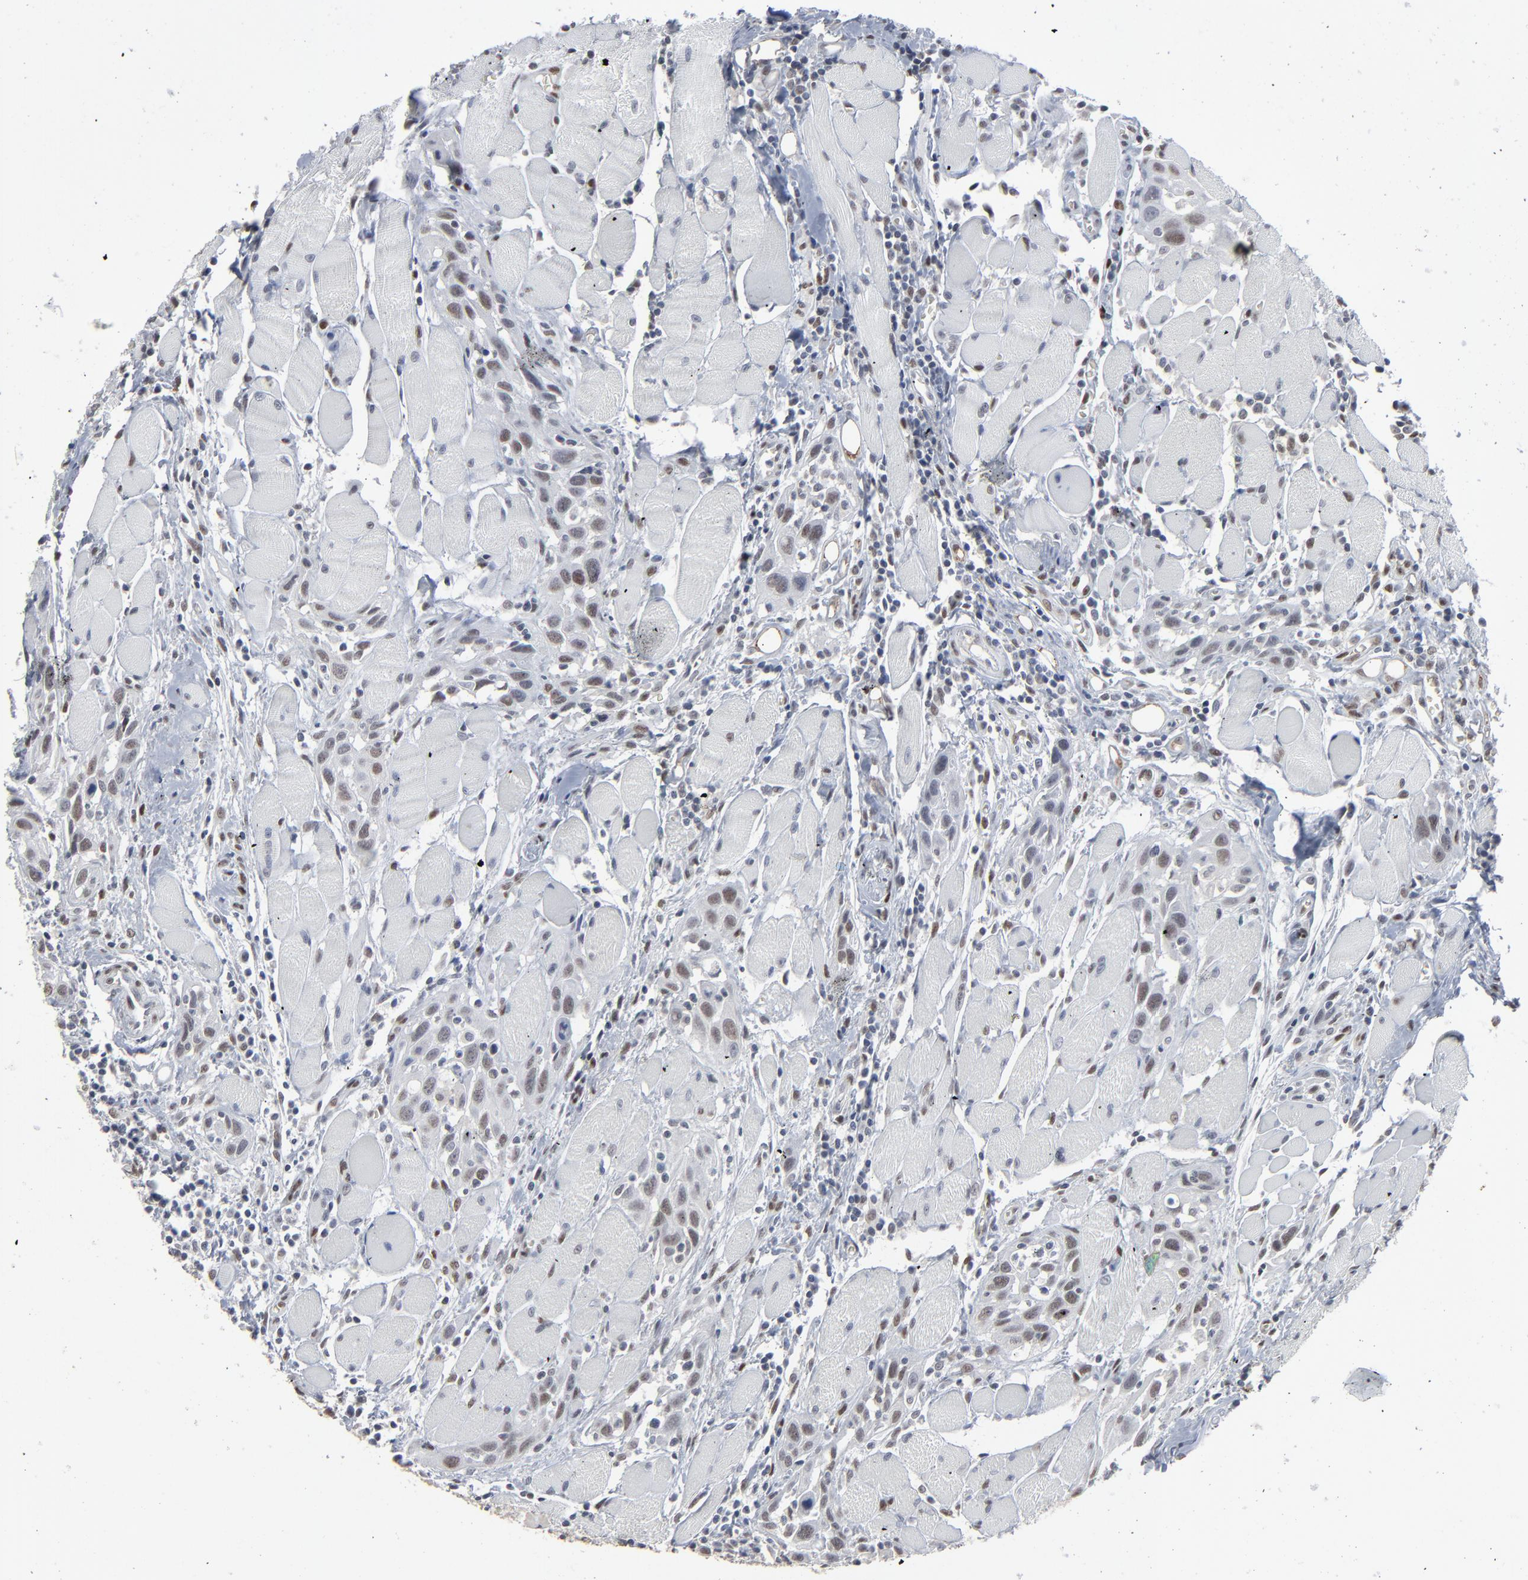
{"staining": {"intensity": "weak", "quantity": "<25%", "location": "nuclear"}, "tissue": "head and neck cancer", "cell_type": "Tumor cells", "image_type": "cancer", "snomed": [{"axis": "morphology", "description": "Squamous cell carcinoma, NOS"}, {"axis": "topography", "description": "Oral tissue"}, {"axis": "topography", "description": "Head-Neck"}], "caption": "Head and neck squamous cell carcinoma stained for a protein using immunohistochemistry demonstrates no expression tumor cells.", "gene": "ATF7", "patient": {"sex": "female", "age": 50}}